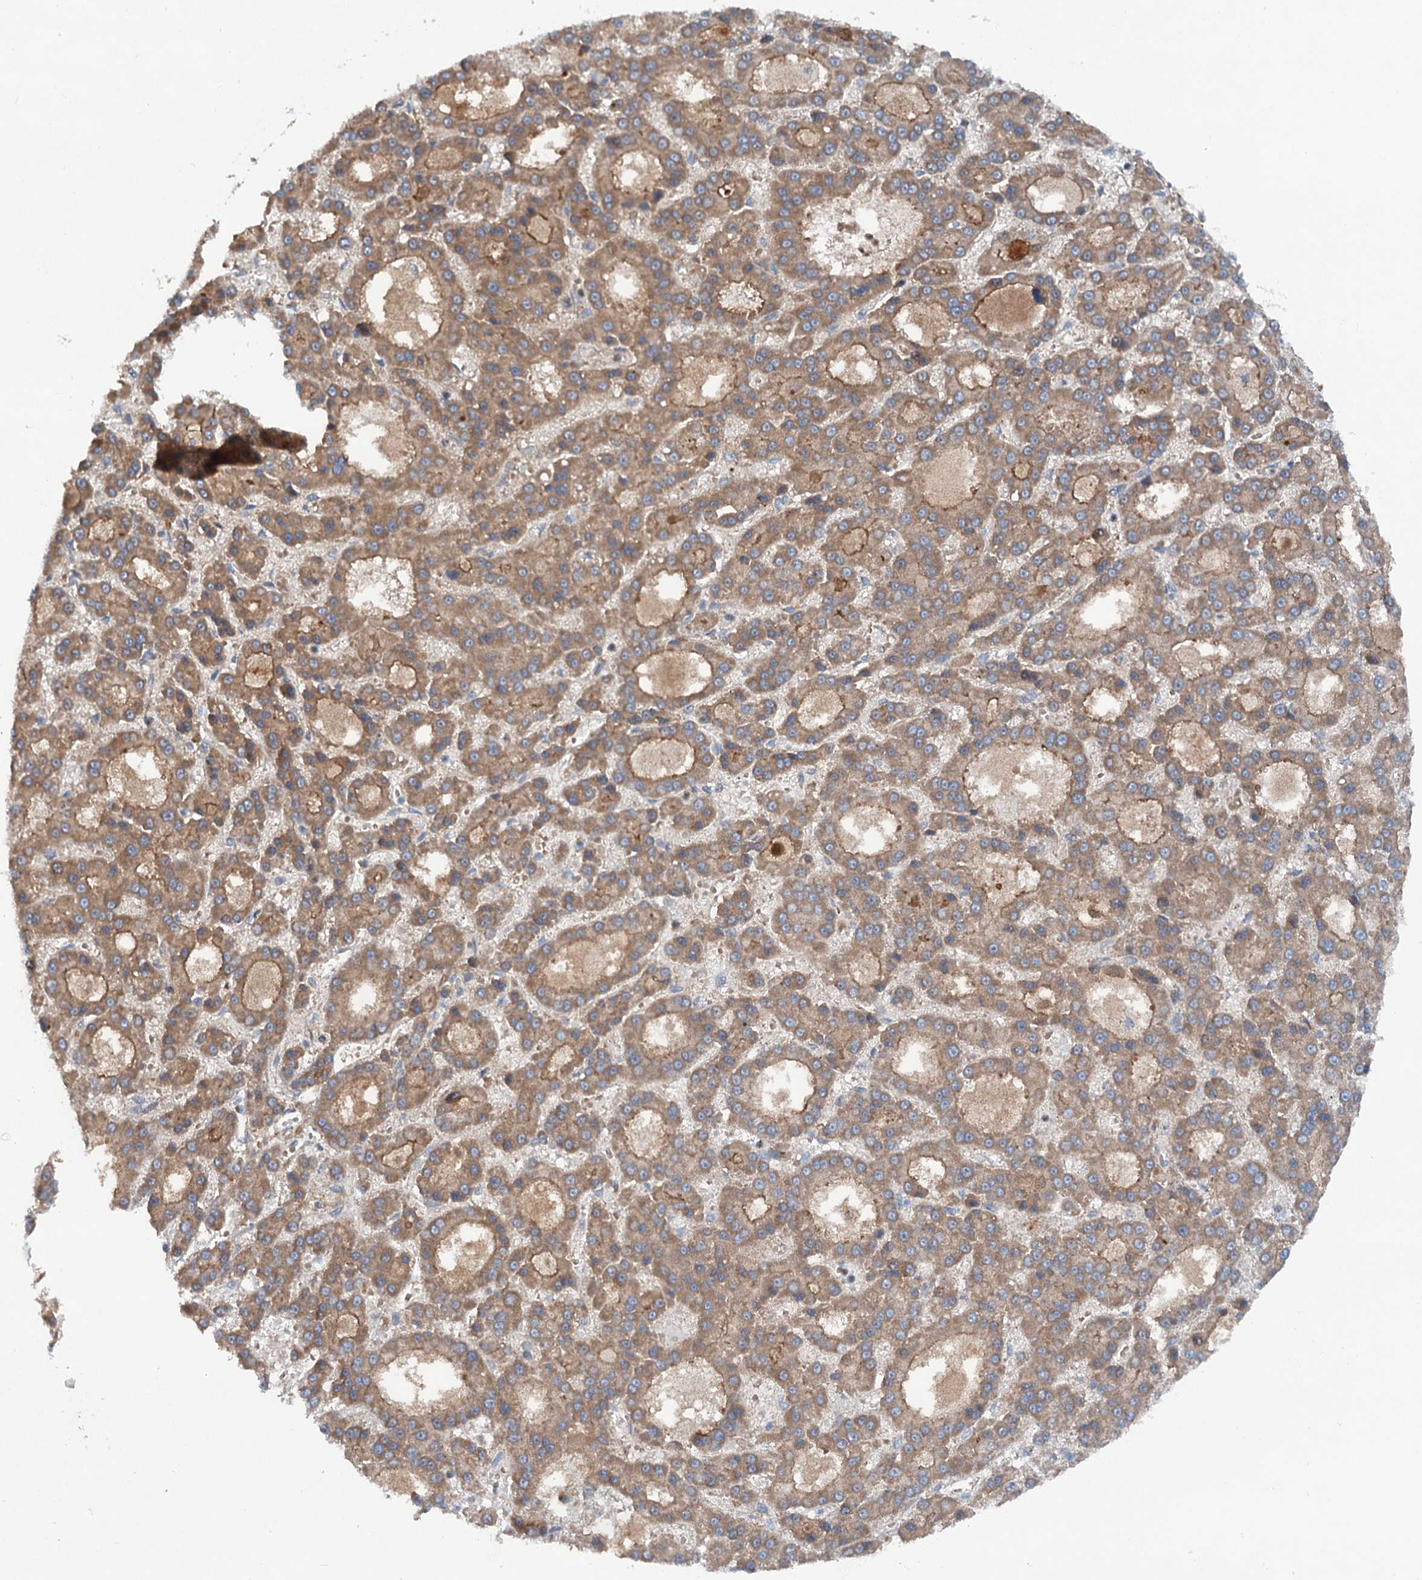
{"staining": {"intensity": "moderate", "quantity": ">75%", "location": "cytoplasmic/membranous"}, "tissue": "liver cancer", "cell_type": "Tumor cells", "image_type": "cancer", "snomed": [{"axis": "morphology", "description": "Carcinoma, Hepatocellular, NOS"}, {"axis": "topography", "description": "Liver"}], "caption": "DAB immunohistochemical staining of liver cancer (hepatocellular carcinoma) displays moderate cytoplasmic/membranous protein staining in approximately >75% of tumor cells. The protein of interest is shown in brown color, while the nuclei are stained blue.", "gene": "ADGRG4", "patient": {"sex": "male", "age": 70}}